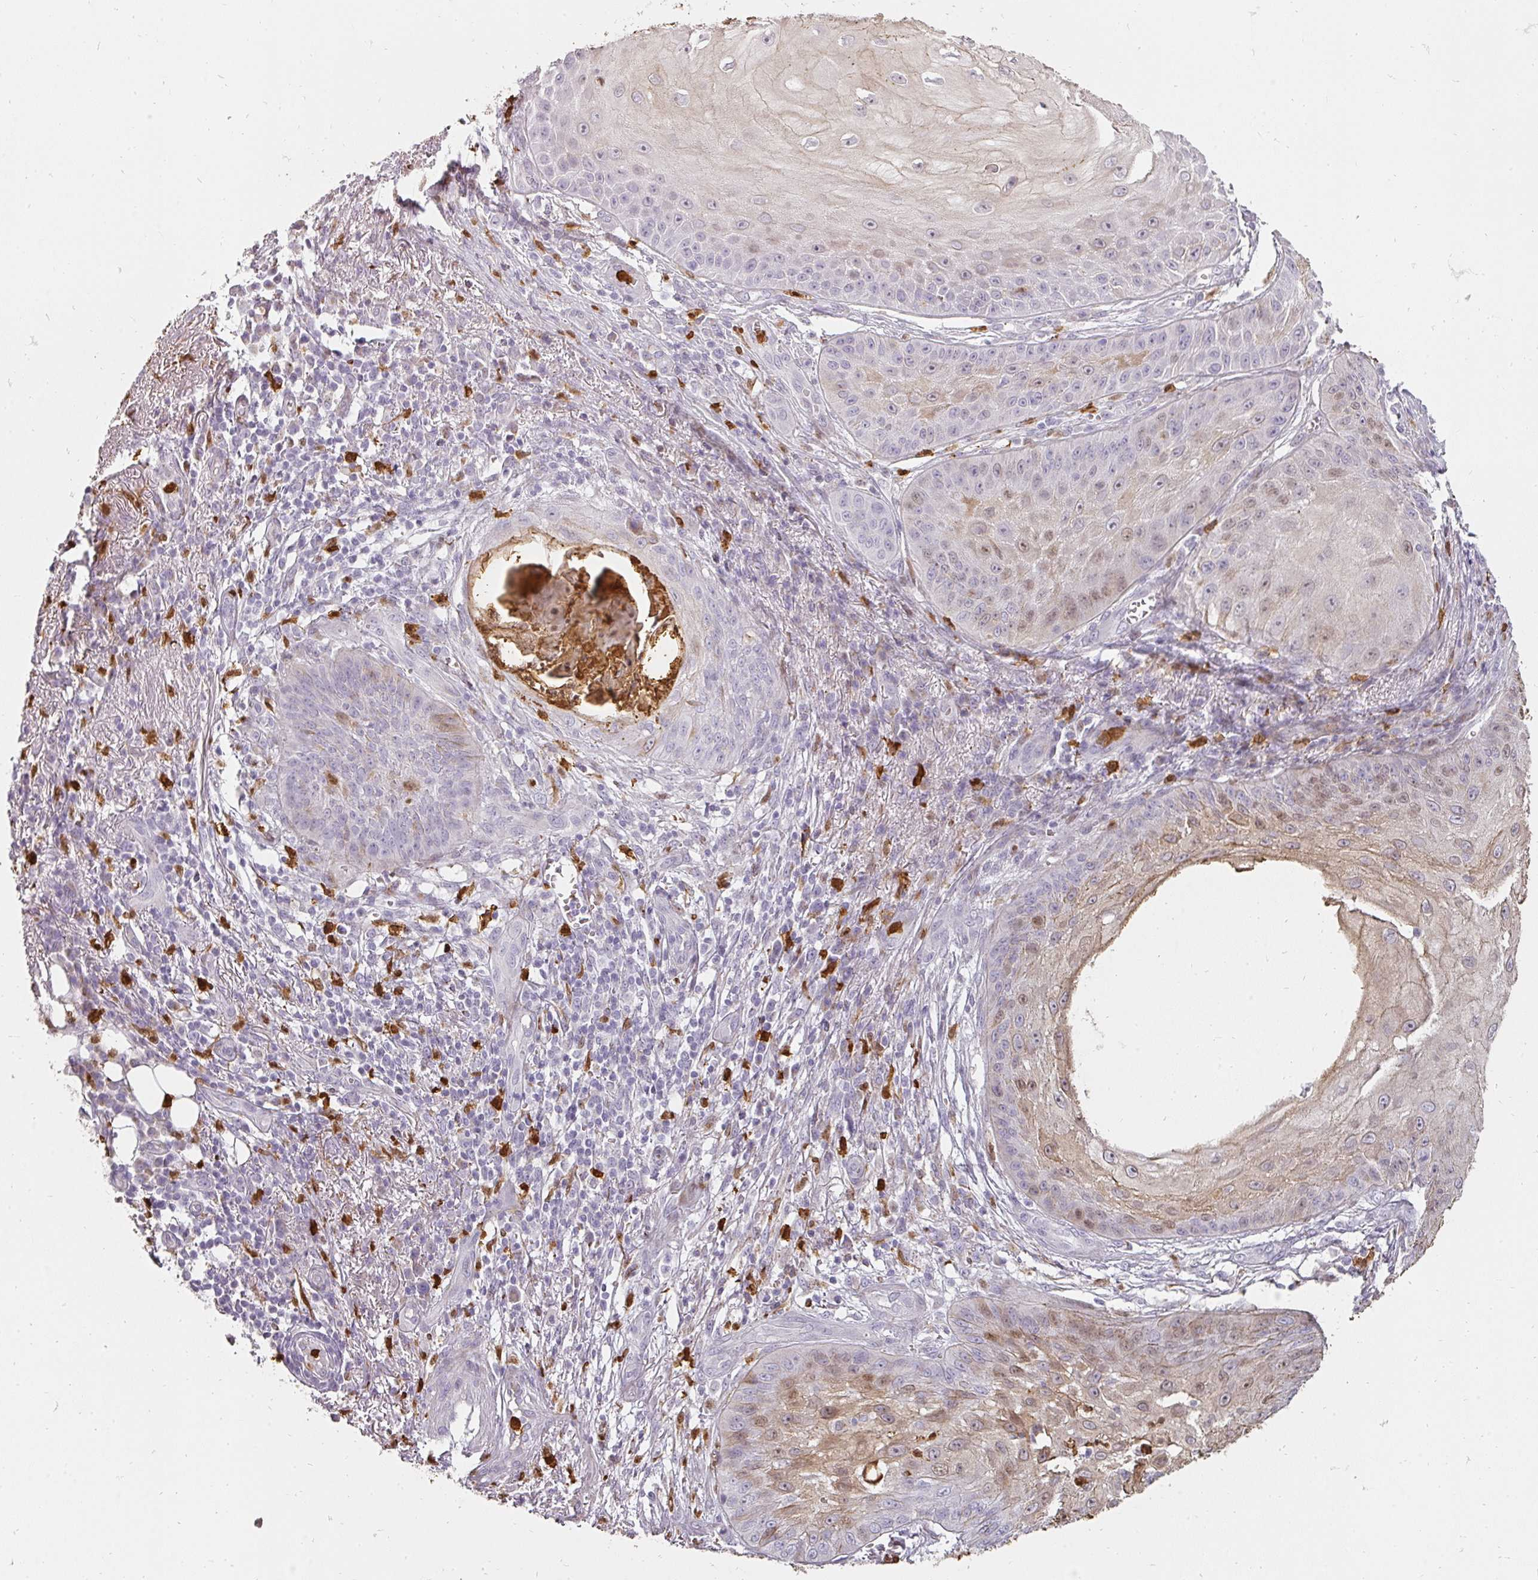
{"staining": {"intensity": "moderate", "quantity": "<25%", "location": "cytoplasmic/membranous,nuclear"}, "tissue": "skin cancer", "cell_type": "Tumor cells", "image_type": "cancer", "snomed": [{"axis": "morphology", "description": "Squamous cell carcinoma, NOS"}, {"axis": "topography", "description": "Skin"}], "caption": "Immunohistochemistry (IHC) histopathology image of neoplastic tissue: squamous cell carcinoma (skin) stained using IHC shows low levels of moderate protein expression localized specifically in the cytoplasmic/membranous and nuclear of tumor cells, appearing as a cytoplasmic/membranous and nuclear brown color.", "gene": "BIK", "patient": {"sex": "male", "age": 70}}